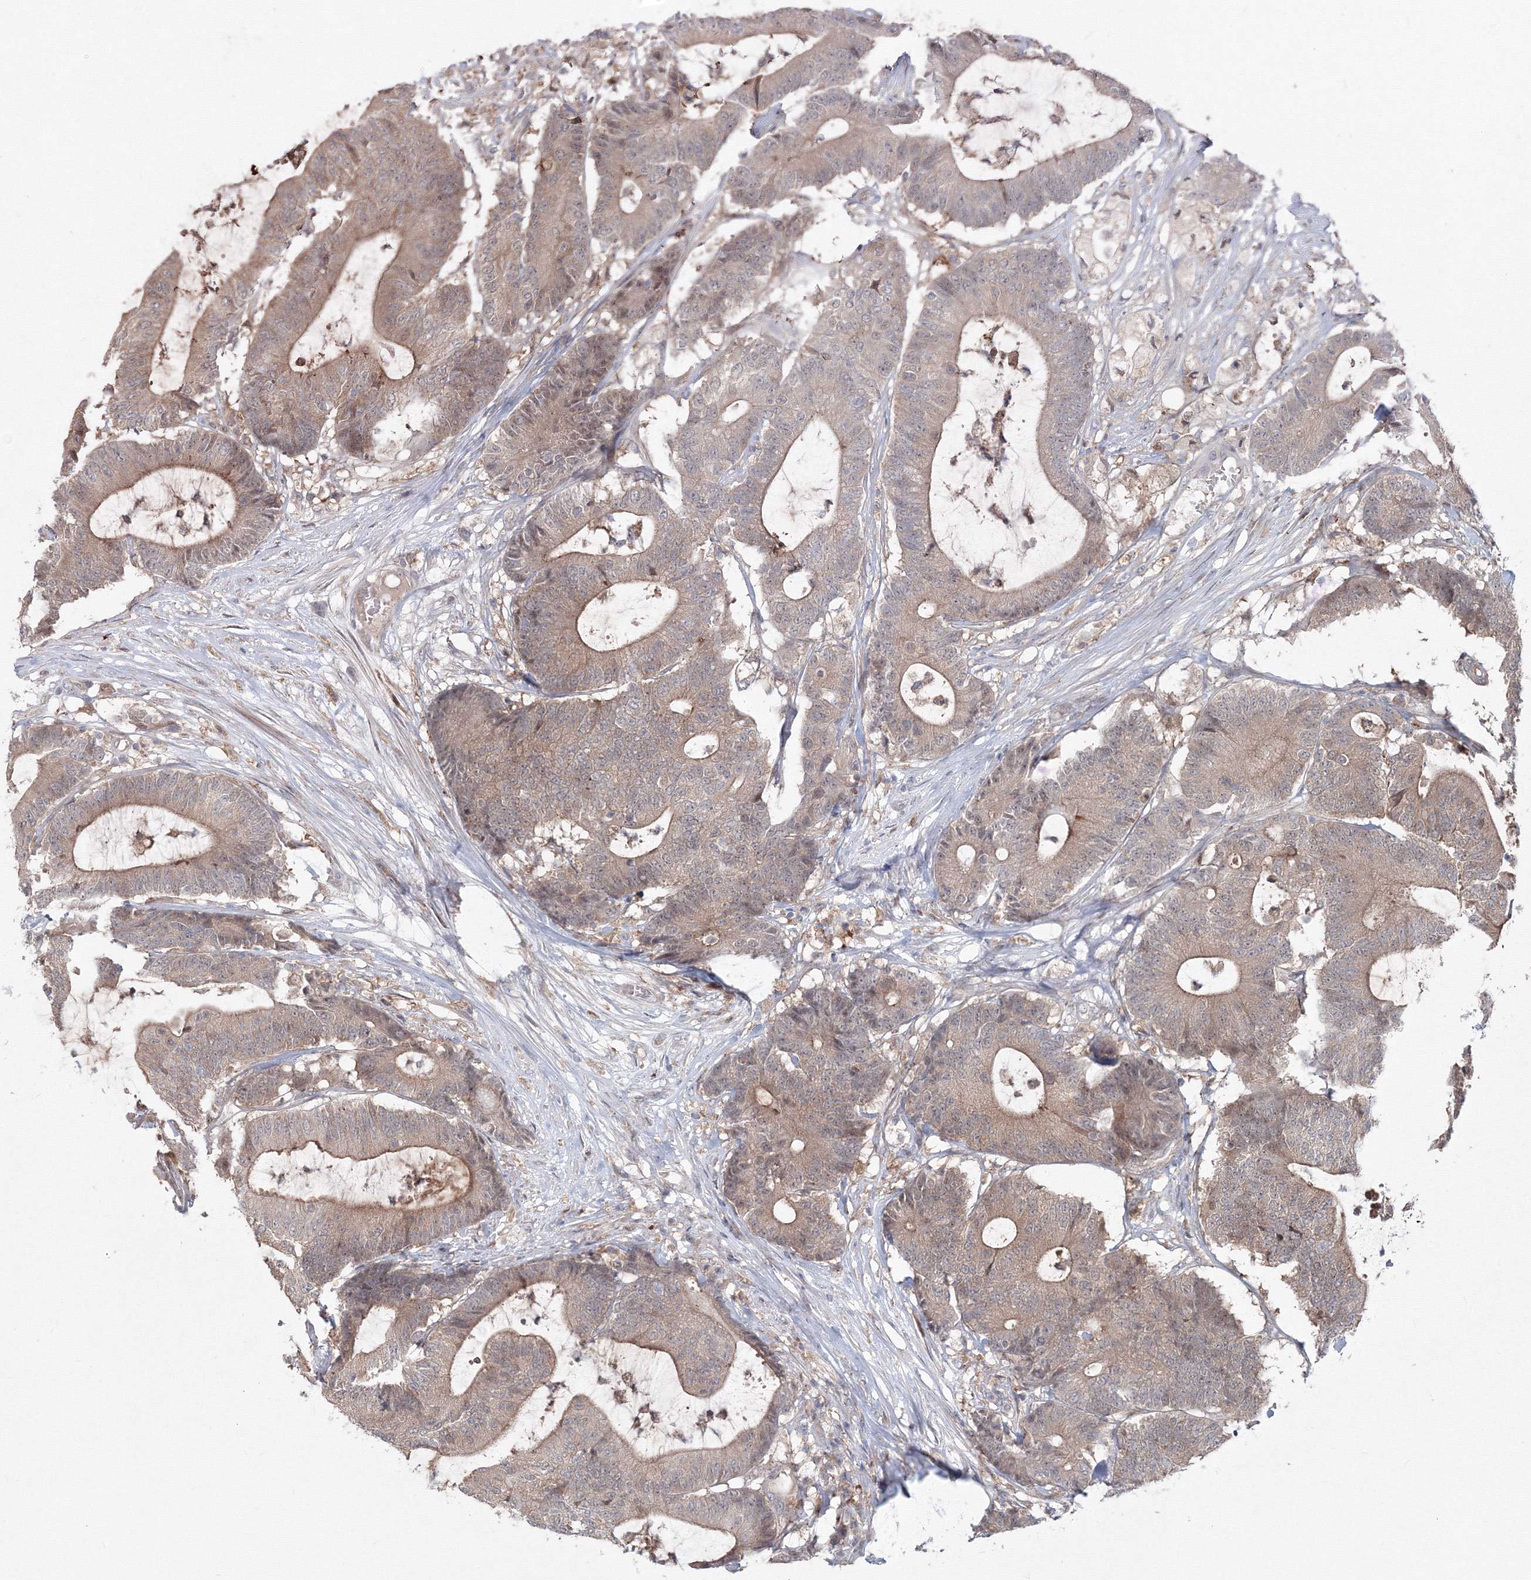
{"staining": {"intensity": "weak", "quantity": ">75%", "location": "cytoplasmic/membranous"}, "tissue": "colorectal cancer", "cell_type": "Tumor cells", "image_type": "cancer", "snomed": [{"axis": "morphology", "description": "Adenocarcinoma, NOS"}, {"axis": "topography", "description": "Colon"}], "caption": "DAB immunohistochemical staining of adenocarcinoma (colorectal) exhibits weak cytoplasmic/membranous protein positivity in about >75% of tumor cells. Using DAB (3,3'-diaminobenzidine) (brown) and hematoxylin (blue) stains, captured at high magnification using brightfield microscopy.", "gene": "MKRN2", "patient": {"sex": "female", "age": 84}}